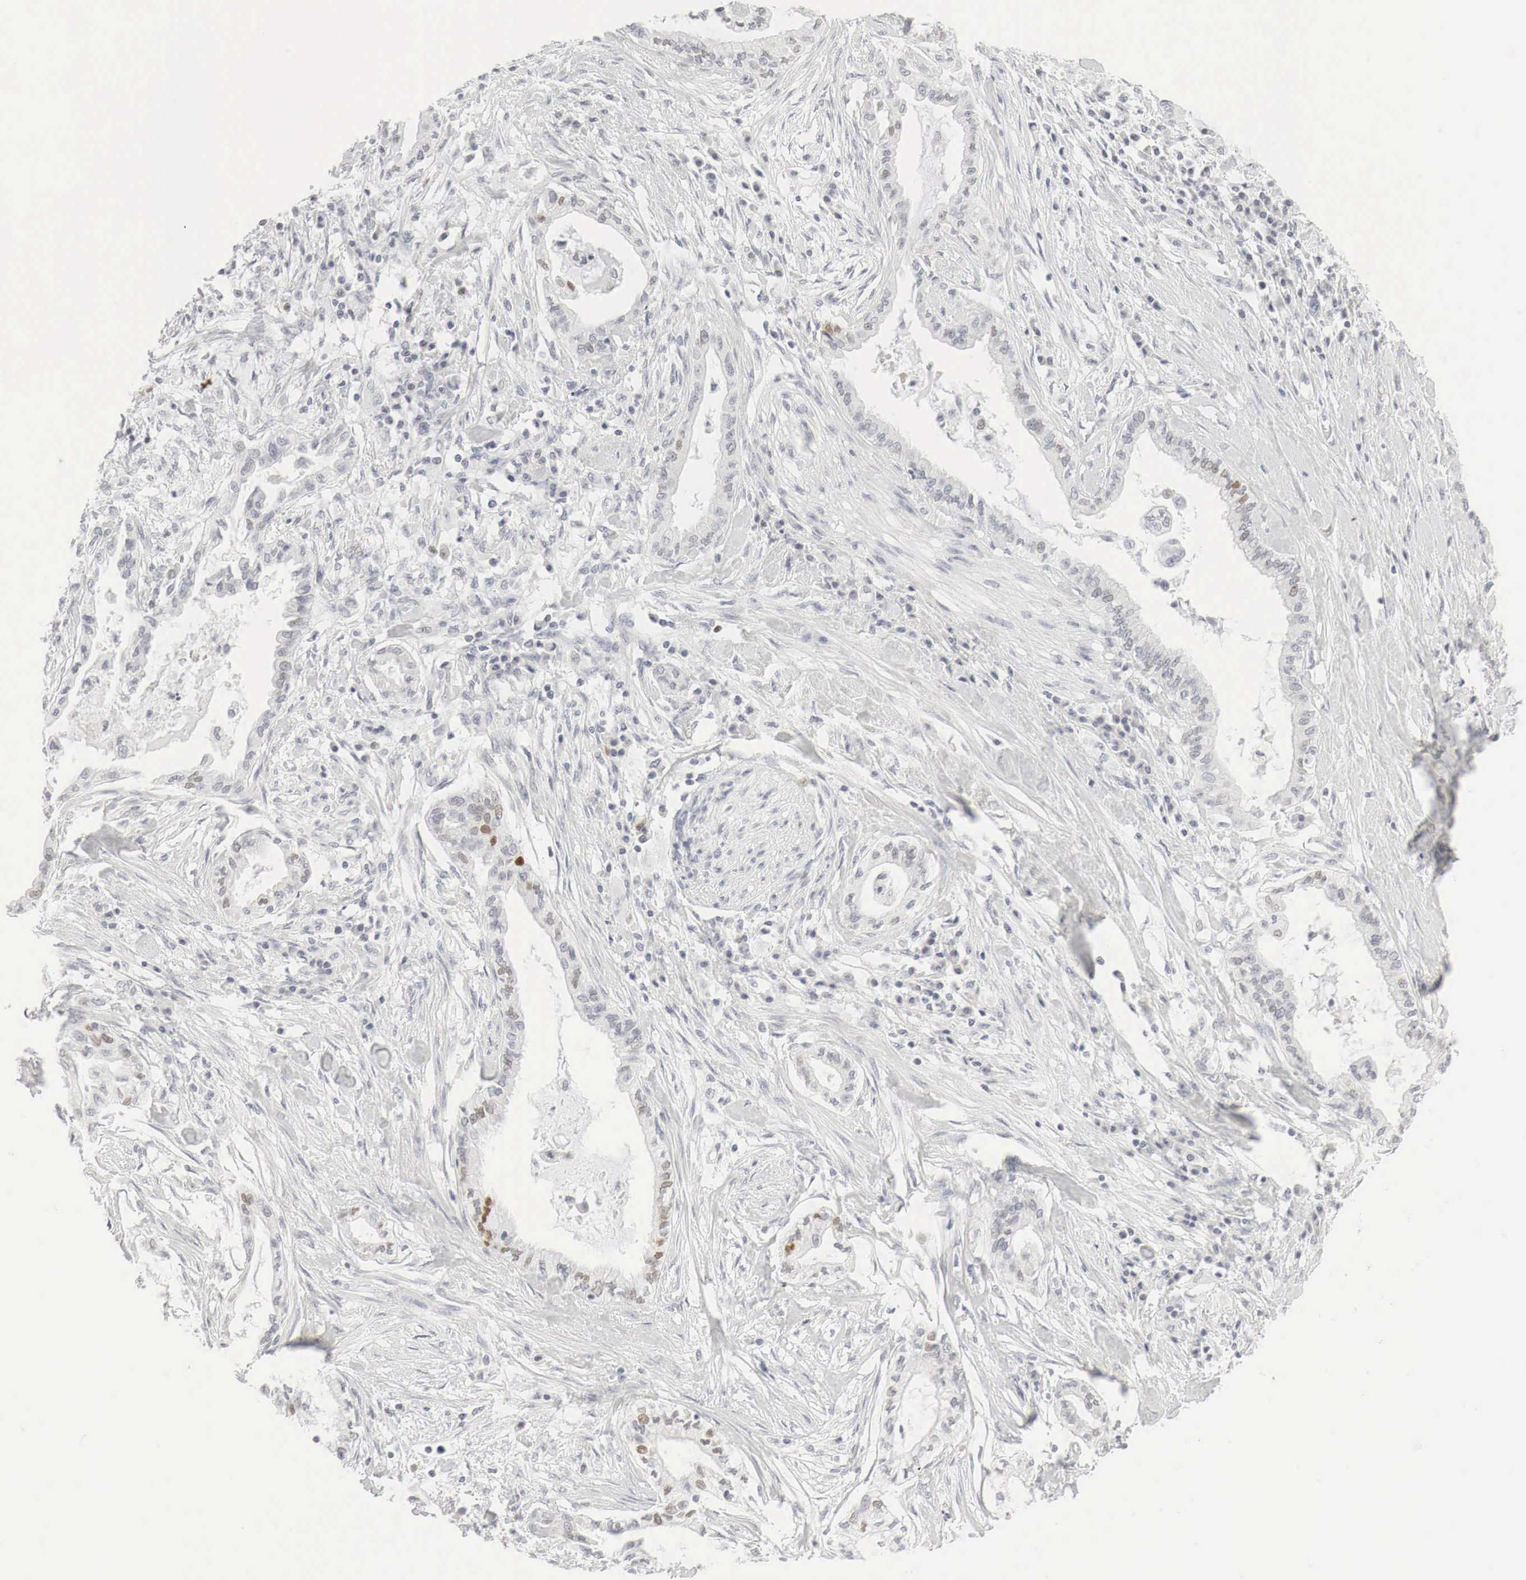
{"staining": {"intensity": "moderate", "quantity": "<25%", "location": "nuclear"}, "tissue": "pancreatic cancer", "cell_type": "Tumor cells", "image_type": "cancer", "snomed": [{"axis": "morphology", "description": "Adenocarcinoma, NOS"}, {"axis": "topography", "description": "Pancreas"}], "caption": "A low amount of moderate nuclear staining is identified in about <25% of tumor cells in adenocarcinoma (pancreatic) tissue.", "gene": "TP63", "patient": {"sex": "female", "age": 64}}